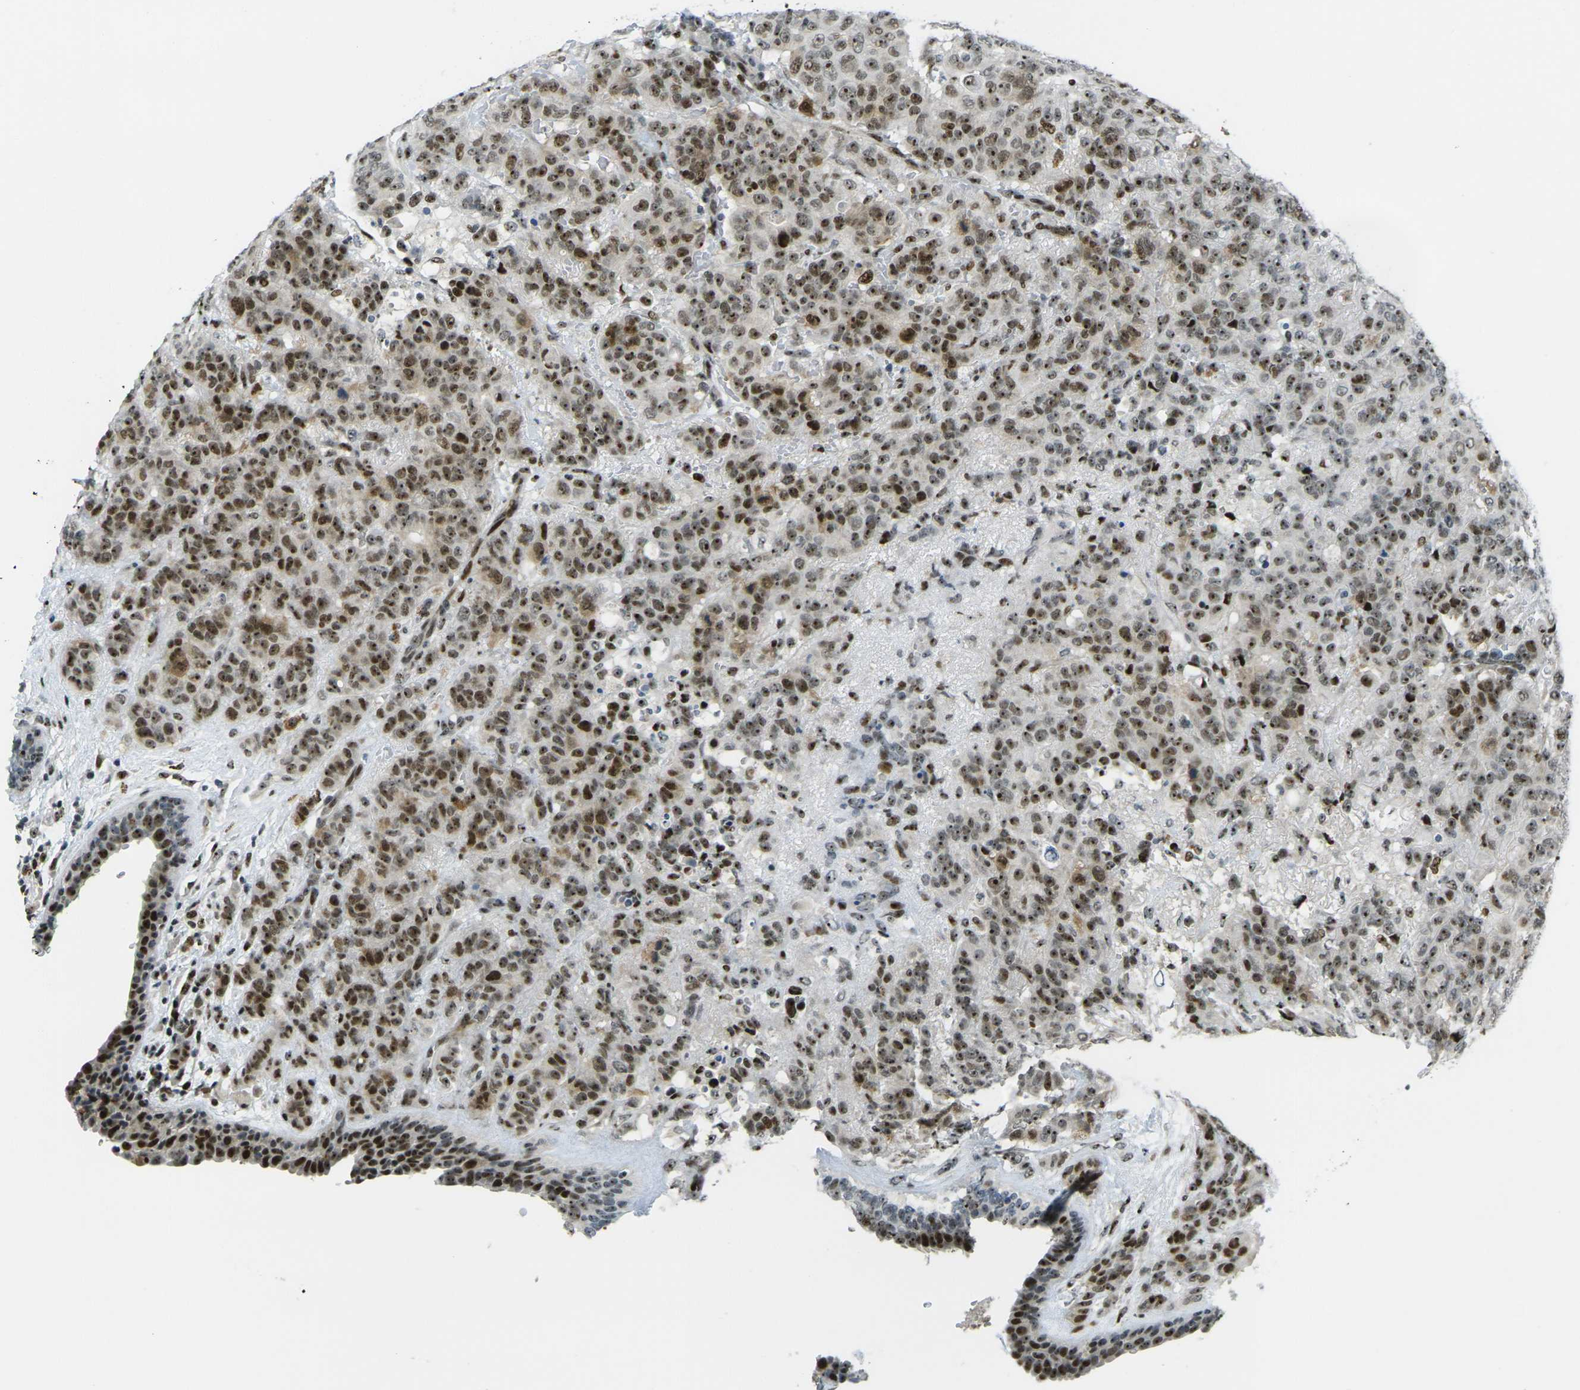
{"staining": {"intensity": "strong", "quantity": ">75%", "location": "nuclear"}, "tissue": "breast cancer", "cell_type": "Tumor cells", "image_type": "cancer", "snomed": [{"axis": "morphology", "description": "Duct carcinoma"}, {"axis": "topography", "description": "Breast"}], "caption": "Breast cancer stained for a protein shows strong nuclear positivity in tumor cells.", "gene": "UBE2C", "patient": {"sex": "female", "age": 40}}